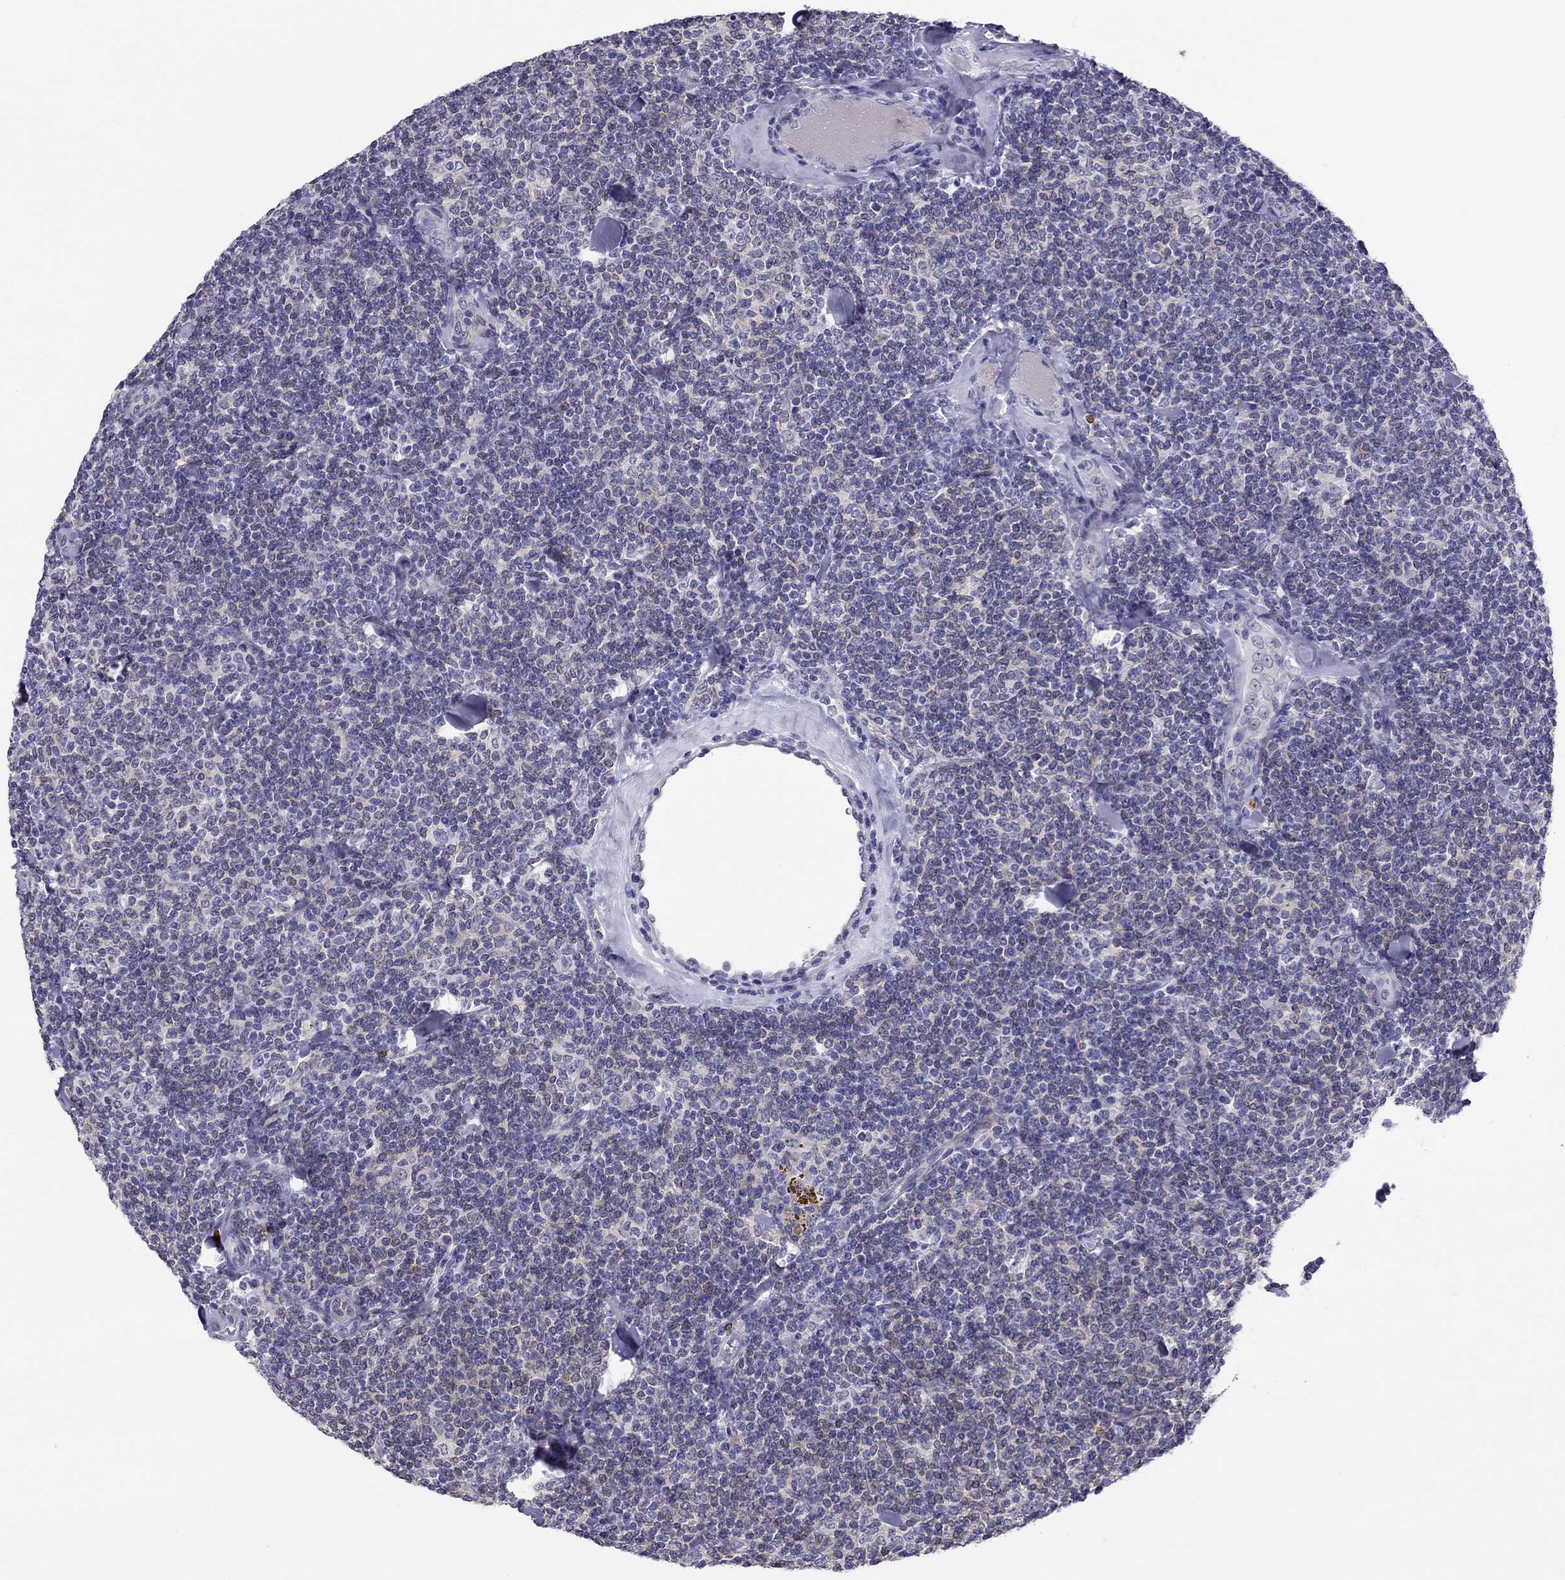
{"staining": {"intensity": "negative", "quantity": "none", "location": "none"}, "tissue": "lymphoma", "cell_type": "Tumor cells", "image_type": "cancer", "snomed": [{"axis": "morphology", "description": "Malignant lymphoma, non-Hodgkin's type, Low grade"}, {"axis": "topography", "description": "Lymph node"}], "caption": "IHC image of neoplastic tissue: low-grade malignant lymphoma, non-Hodgkin's type stained with DAB (3,3'-diaminobenzidine) displays no significant protein expression in tumor cells.", "gene": "ADORA2A", "patient": {"sex": "female", "age": 56}}